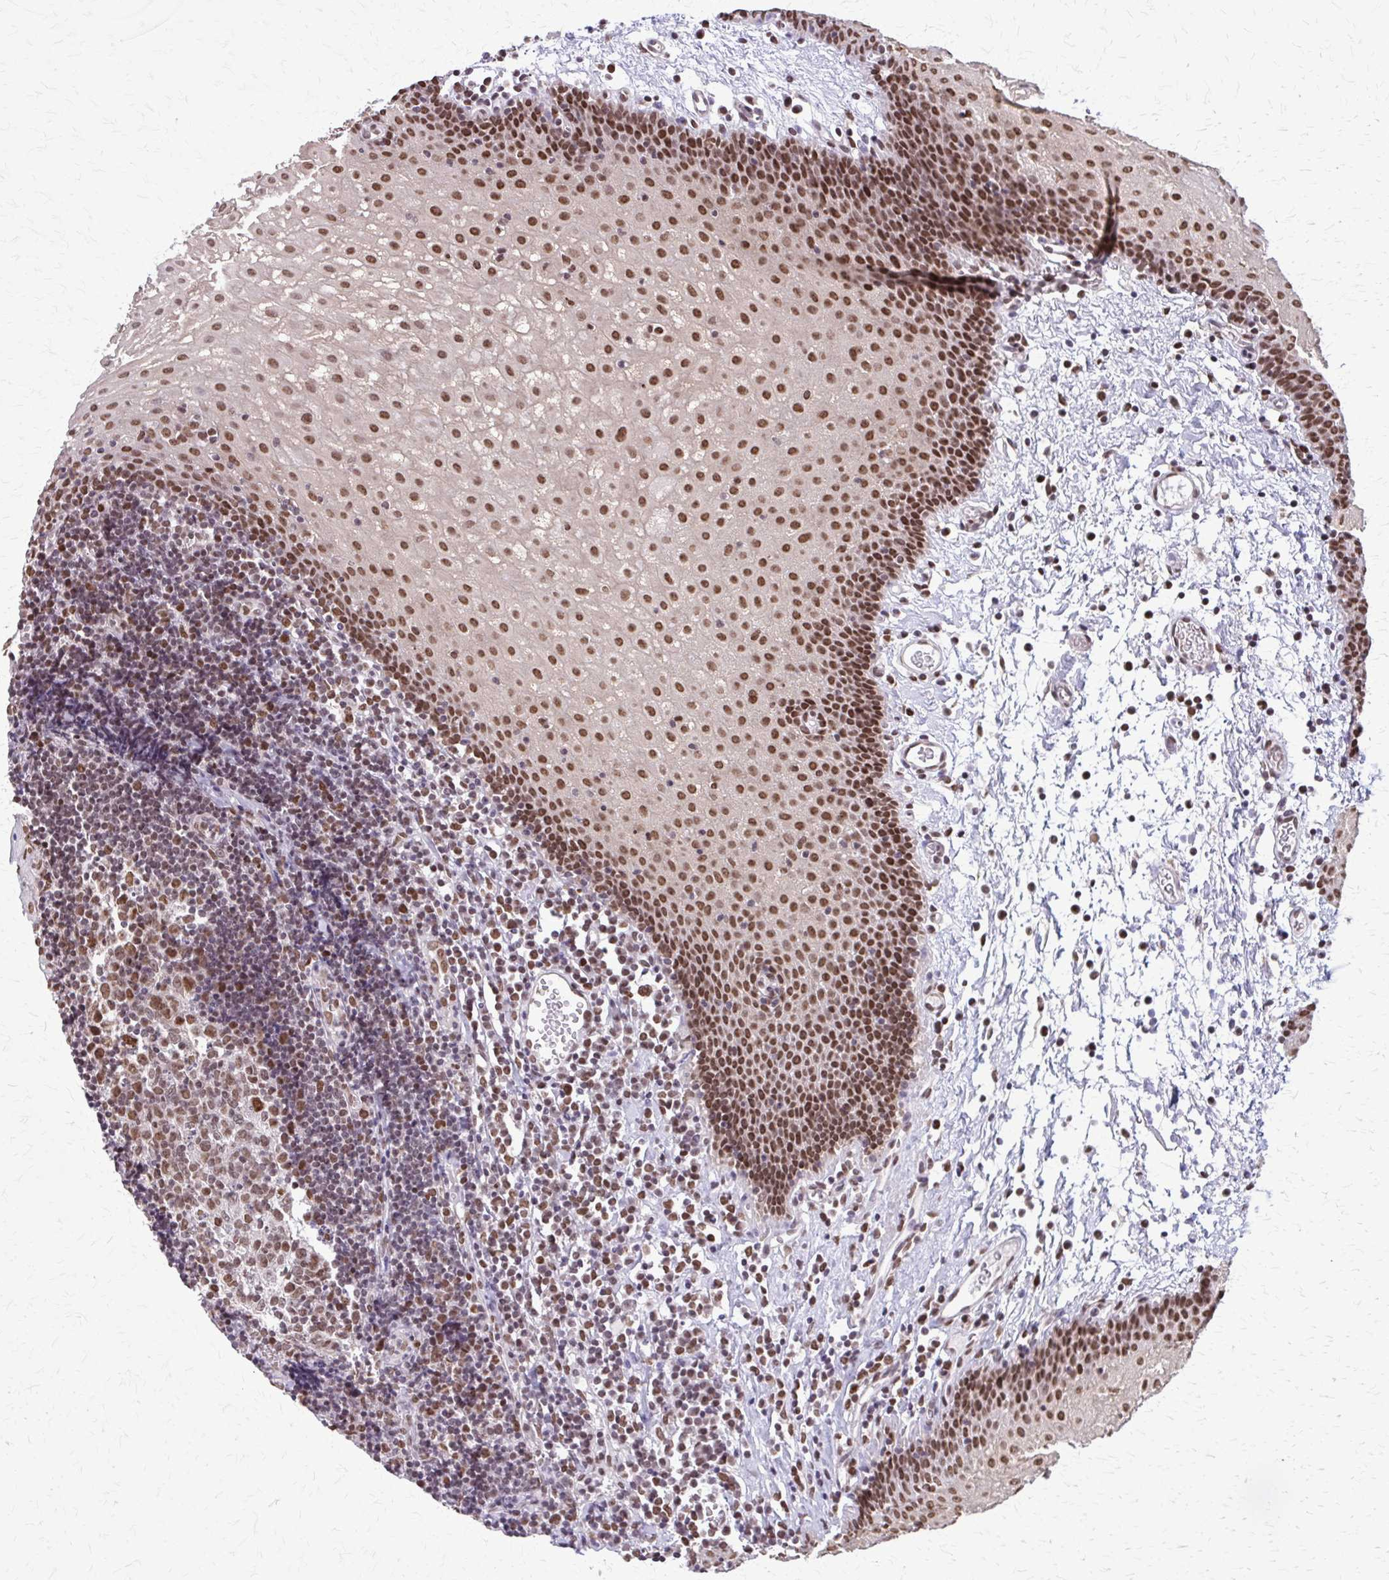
{"staining": {"intensity": "strong", "quantity": ">75%", "location": "nuclear"}, "tissue": "oral mucosa", "cell_type": "Squamous epithelial cells", "image_type": "normal", "snomed": [{"axis": "morphology", "description": "Normal tissue, NOS"}, {"axis": "morphology", "description": "Squamous cell carcinoma, NOS"}, {"axis": "topography", "description": "Oral tissue"}, {"axis": "topography", "description": "Head-Neck"}], "caption": "The image shows immunohistochemical staining of unremarkable oral mucosa. There is strong nuclear staining is present in about >75% of squamous epithelial cells.", "gene": "TTF1", "patient": {"sex": "male", "age": 58}}